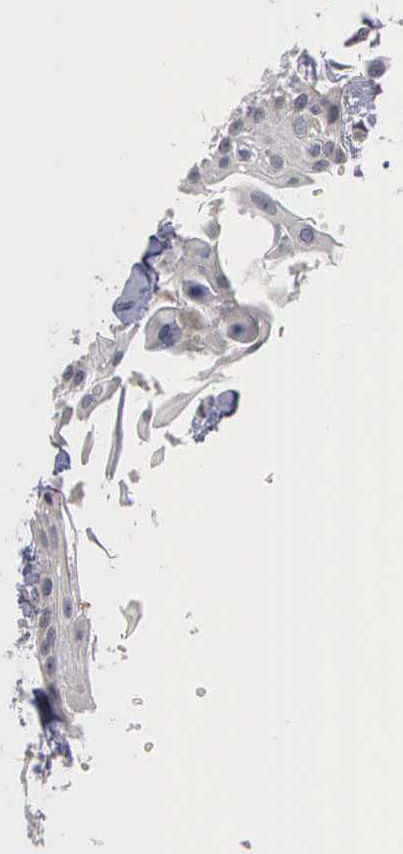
{"staining": {"intensity": "negative", "quantity": "none", "location": "none"}, "tissue": "head and neck cancer", "cell_type": "Tumor cells", "image_type": "cancer", "snomed": [{"axis": "morphology", "description": "Squamous cell carcinoma, NOS"}, {"axis": "morphology", "description": "Squamous cell carcinoma, metastatic, NOS"}, {"axis": "topography", "description": "Lymph node"}, {"axis": "topography", "description": "Salivary gland"}, {"axis": "topography", "description": "Head-Neck"}], "caption": "Tumor cells show no significant protein expression in head and neck metastatic squamous cell carcinoma. Nuclei are stained in blue.", "gene": "MMP9", "patient": {"sex": "female", "age": 74}}